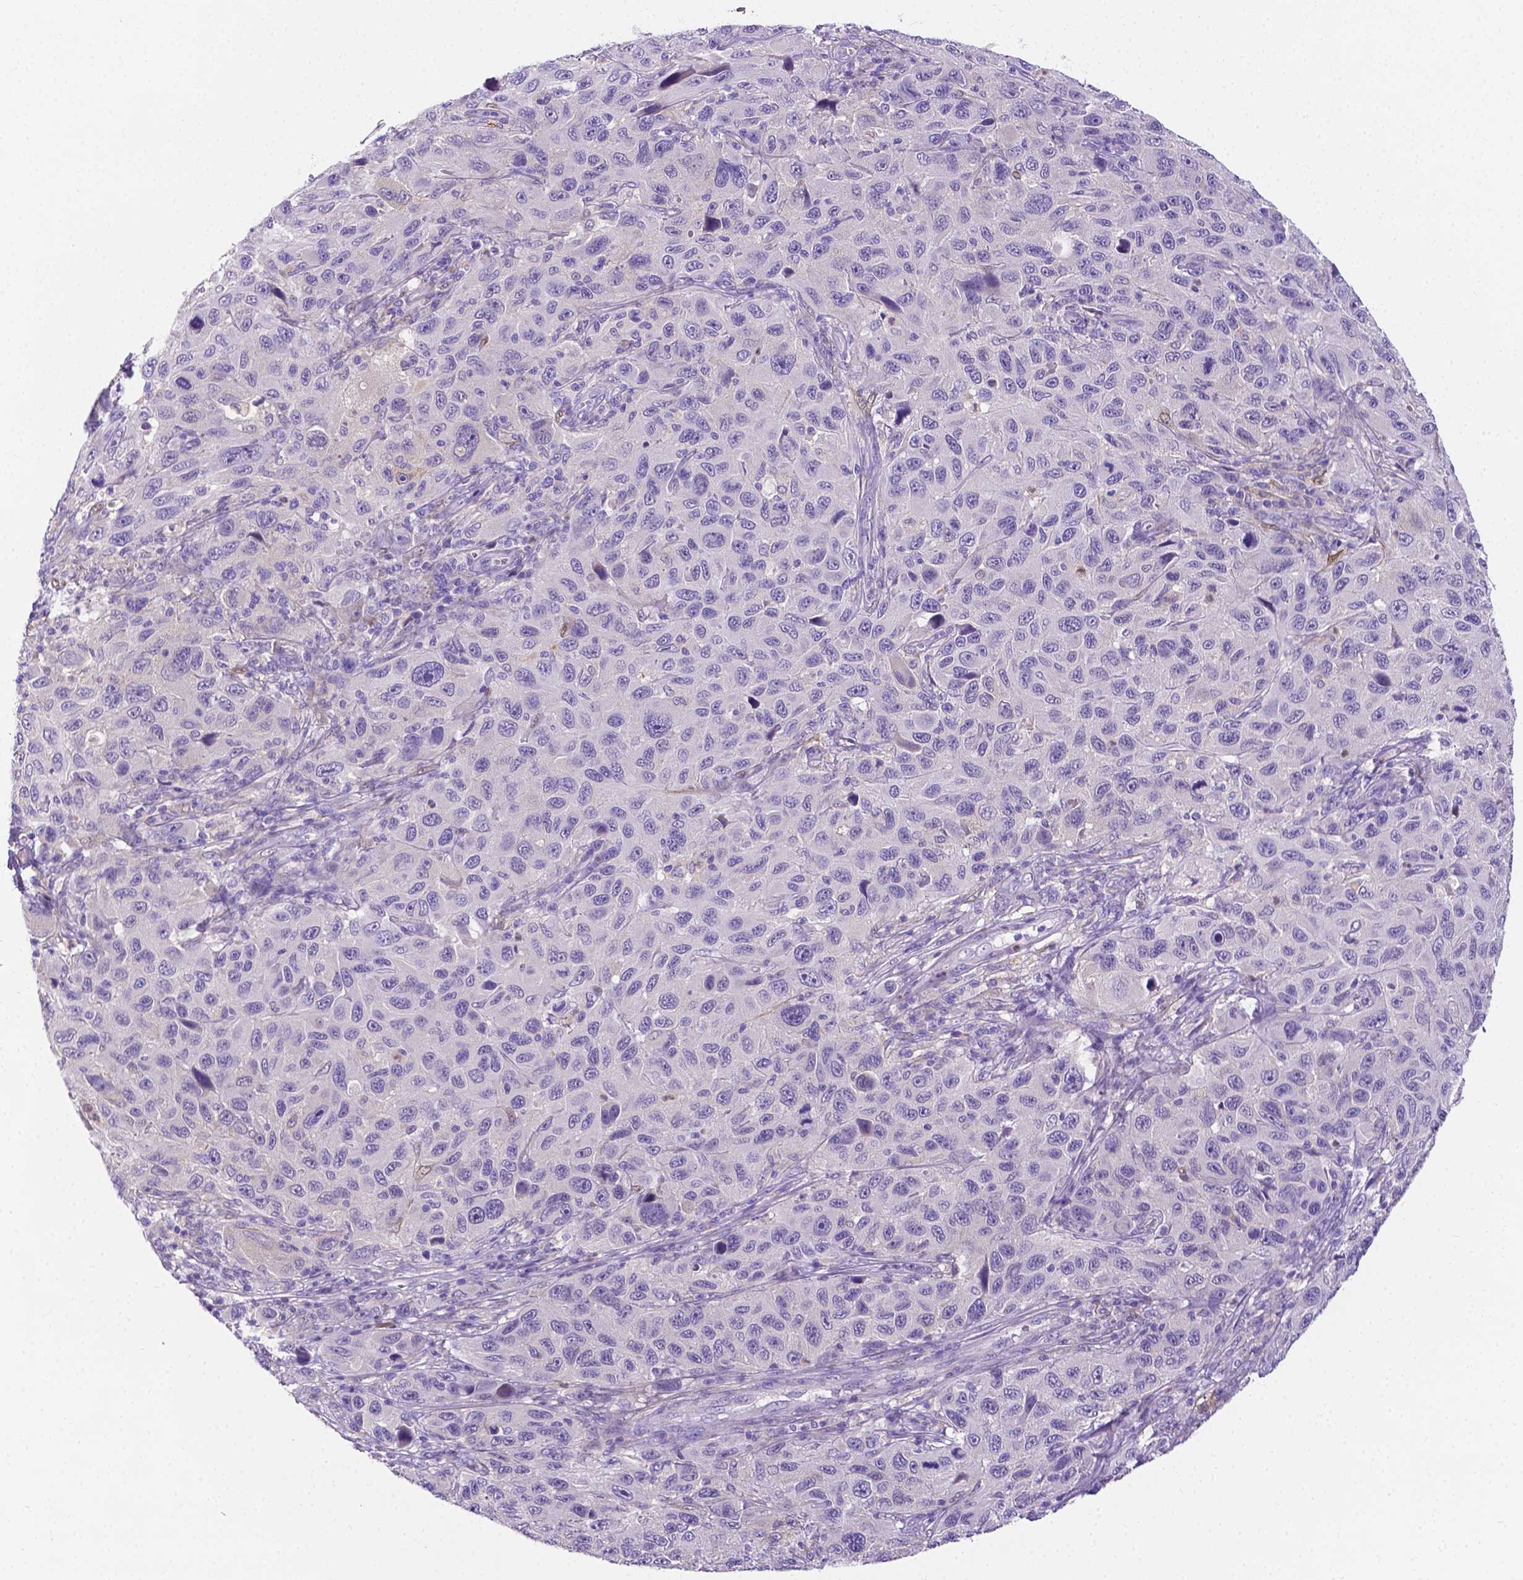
{"staining": {"intensity": "negative", "quantity": "none", "location": "none"}, "tissue": "melanoma", "cell_type": "Tumor cells", "image_type": "cancer", "snomed": [{"axis": "morphology", "description": "Malignant melanoma, NOS"}, {"axis": "topography", "description": "Skin"}], "caption": "The photomicrograph exhibits no significant staining in tumor cells of malignant melanoma. (Brightfield microscopy of DAB immunohistochemistry at high magnification).", "gene": "NXPH2", "patient": {"sex": "male", "age": 53}}